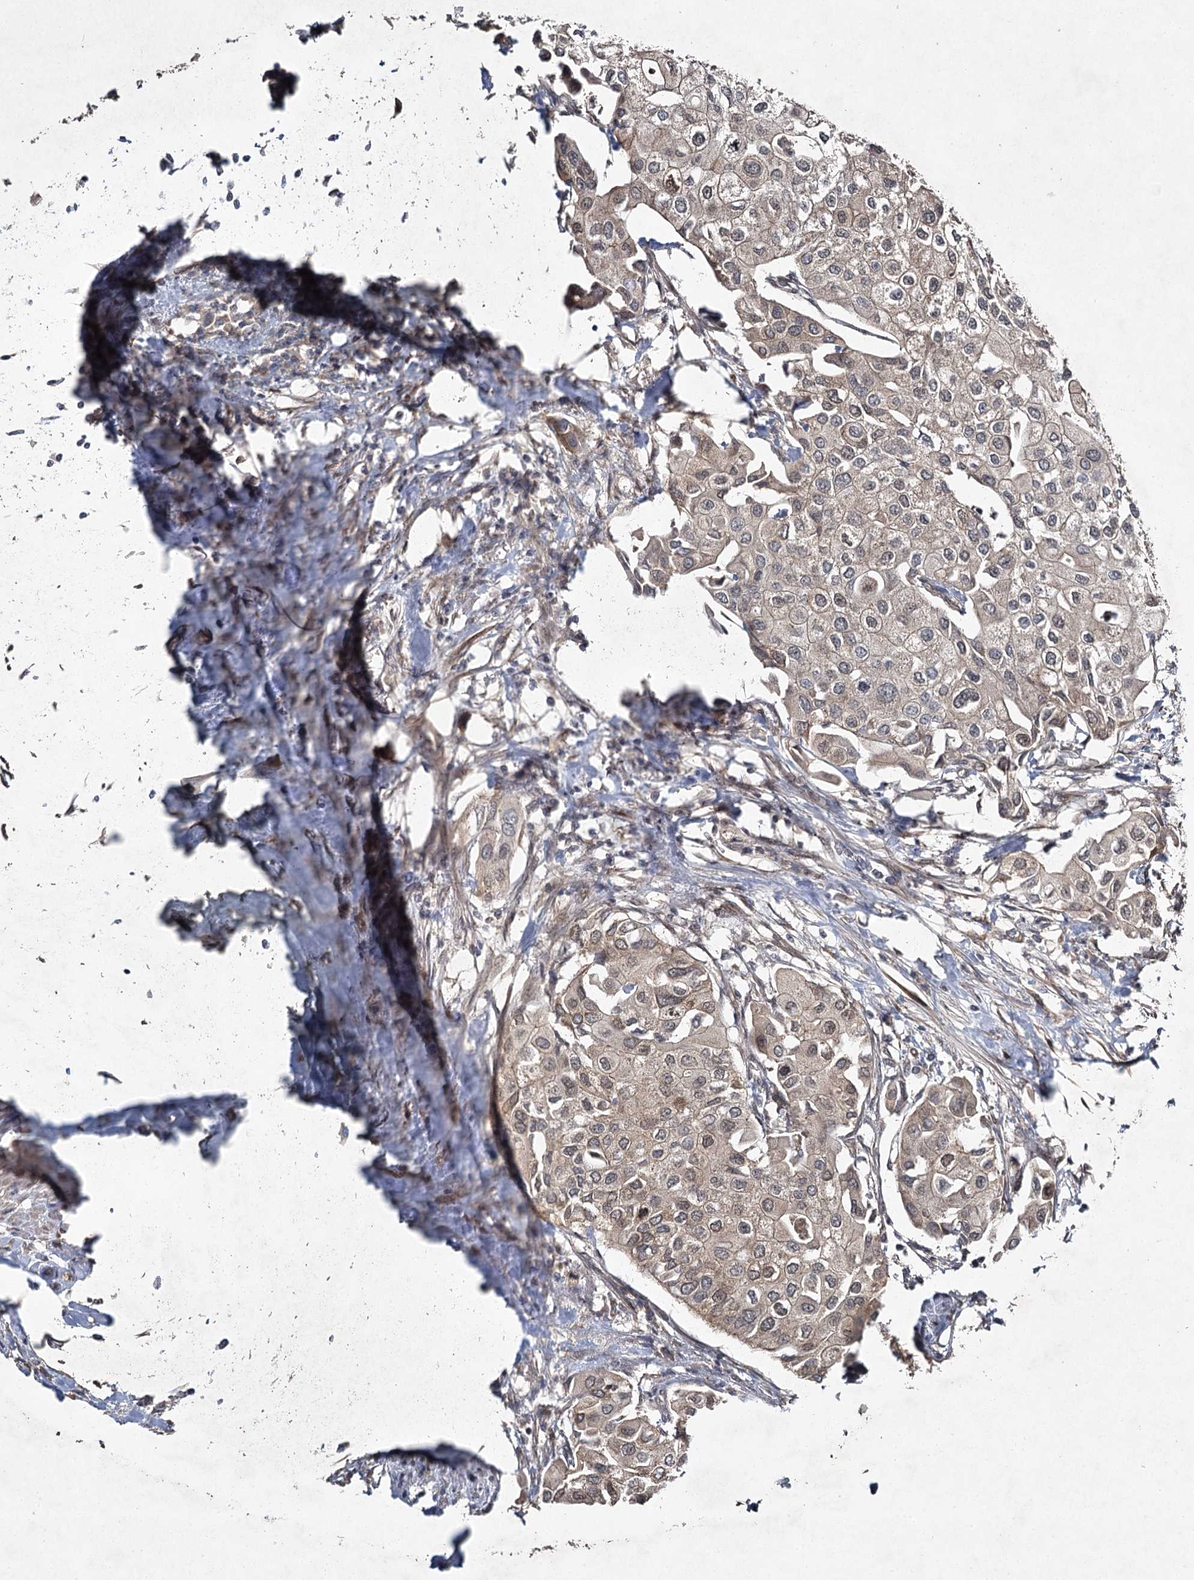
{"staining": {"intensity": "weak", "quantity": ">75%", "location": "cytoplasmic/membranous"}, "tissue": "urothelial cancer", "cell_type": "Tumor cells", "image_type": "cancer", "snomed": [{"axis": "morphology", "description": "Urothelial carcinoma, High grade"}, {"axis": "topography", "description": "Urinary bladder"}], "caption": "Immunohistochemistry (DAB) staining of high-grade urothelial carcinoma shows weak cytoplasmic/membranous protein staining in about >75% of tumor cells.", "gene": "DCUN1D4", "patient": {"sex": "male", "age": 64}}